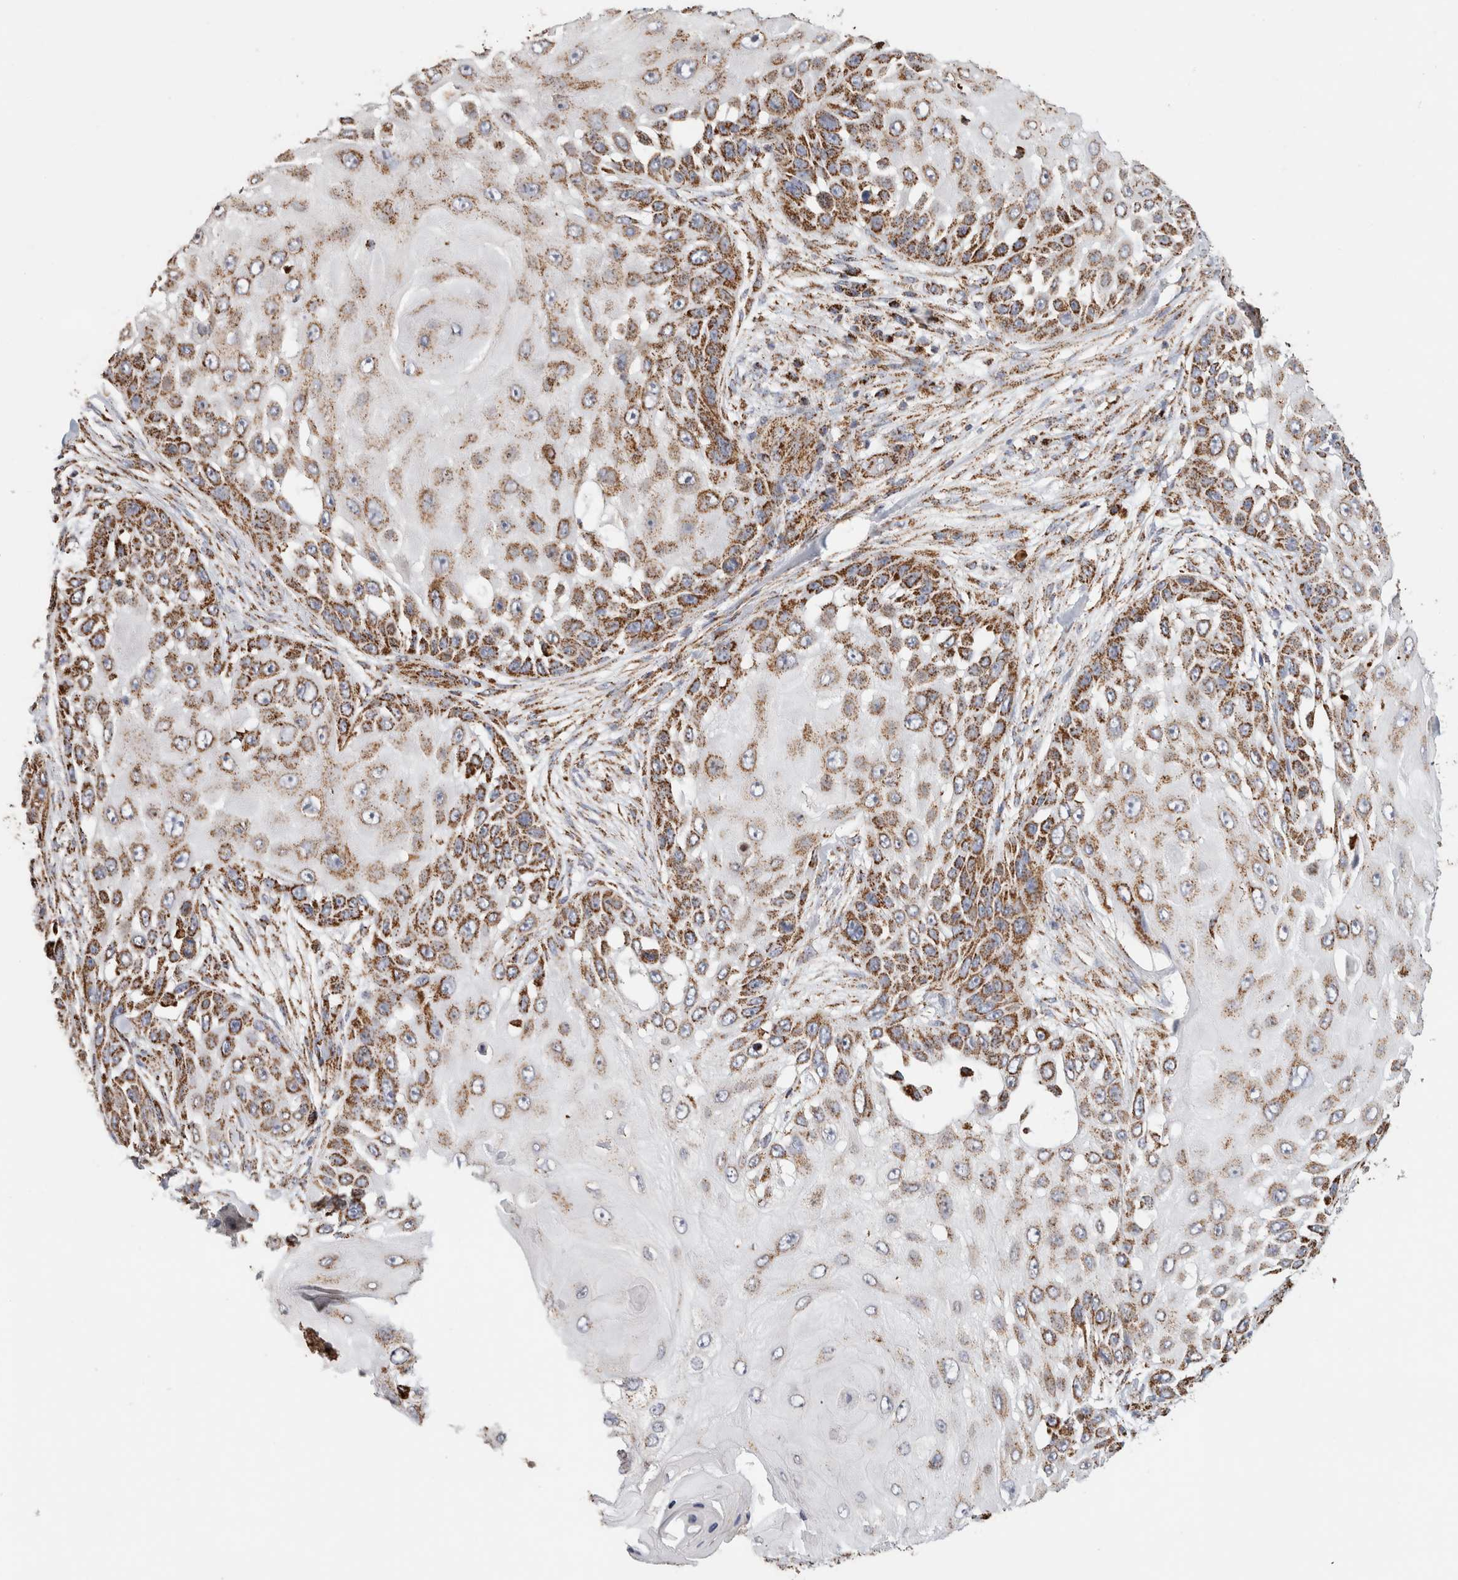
{"staining": {"intensity": "moderate", "quantity": ">75%", "location": "cytoplasmic/membranous"}, "tissue": "skin cancer", "cell_type": "Tumor cells", "image_type": "cancer", "snomed": [{"axis": "morphology", "description": "Squamous cell carcinoma, NOS"}, {"axis": "topography", "description": "Skin"}], "caption": "IHC image of human skin cancer (squamous cell carcinoma) stained for a protein (brown), which demonstrates medium levels of moderate cytoplasmic/membranous expression in about >75% of tumor cells.", "gene": "C1QBP", "patient": {"sex": "female", "age": 44}}